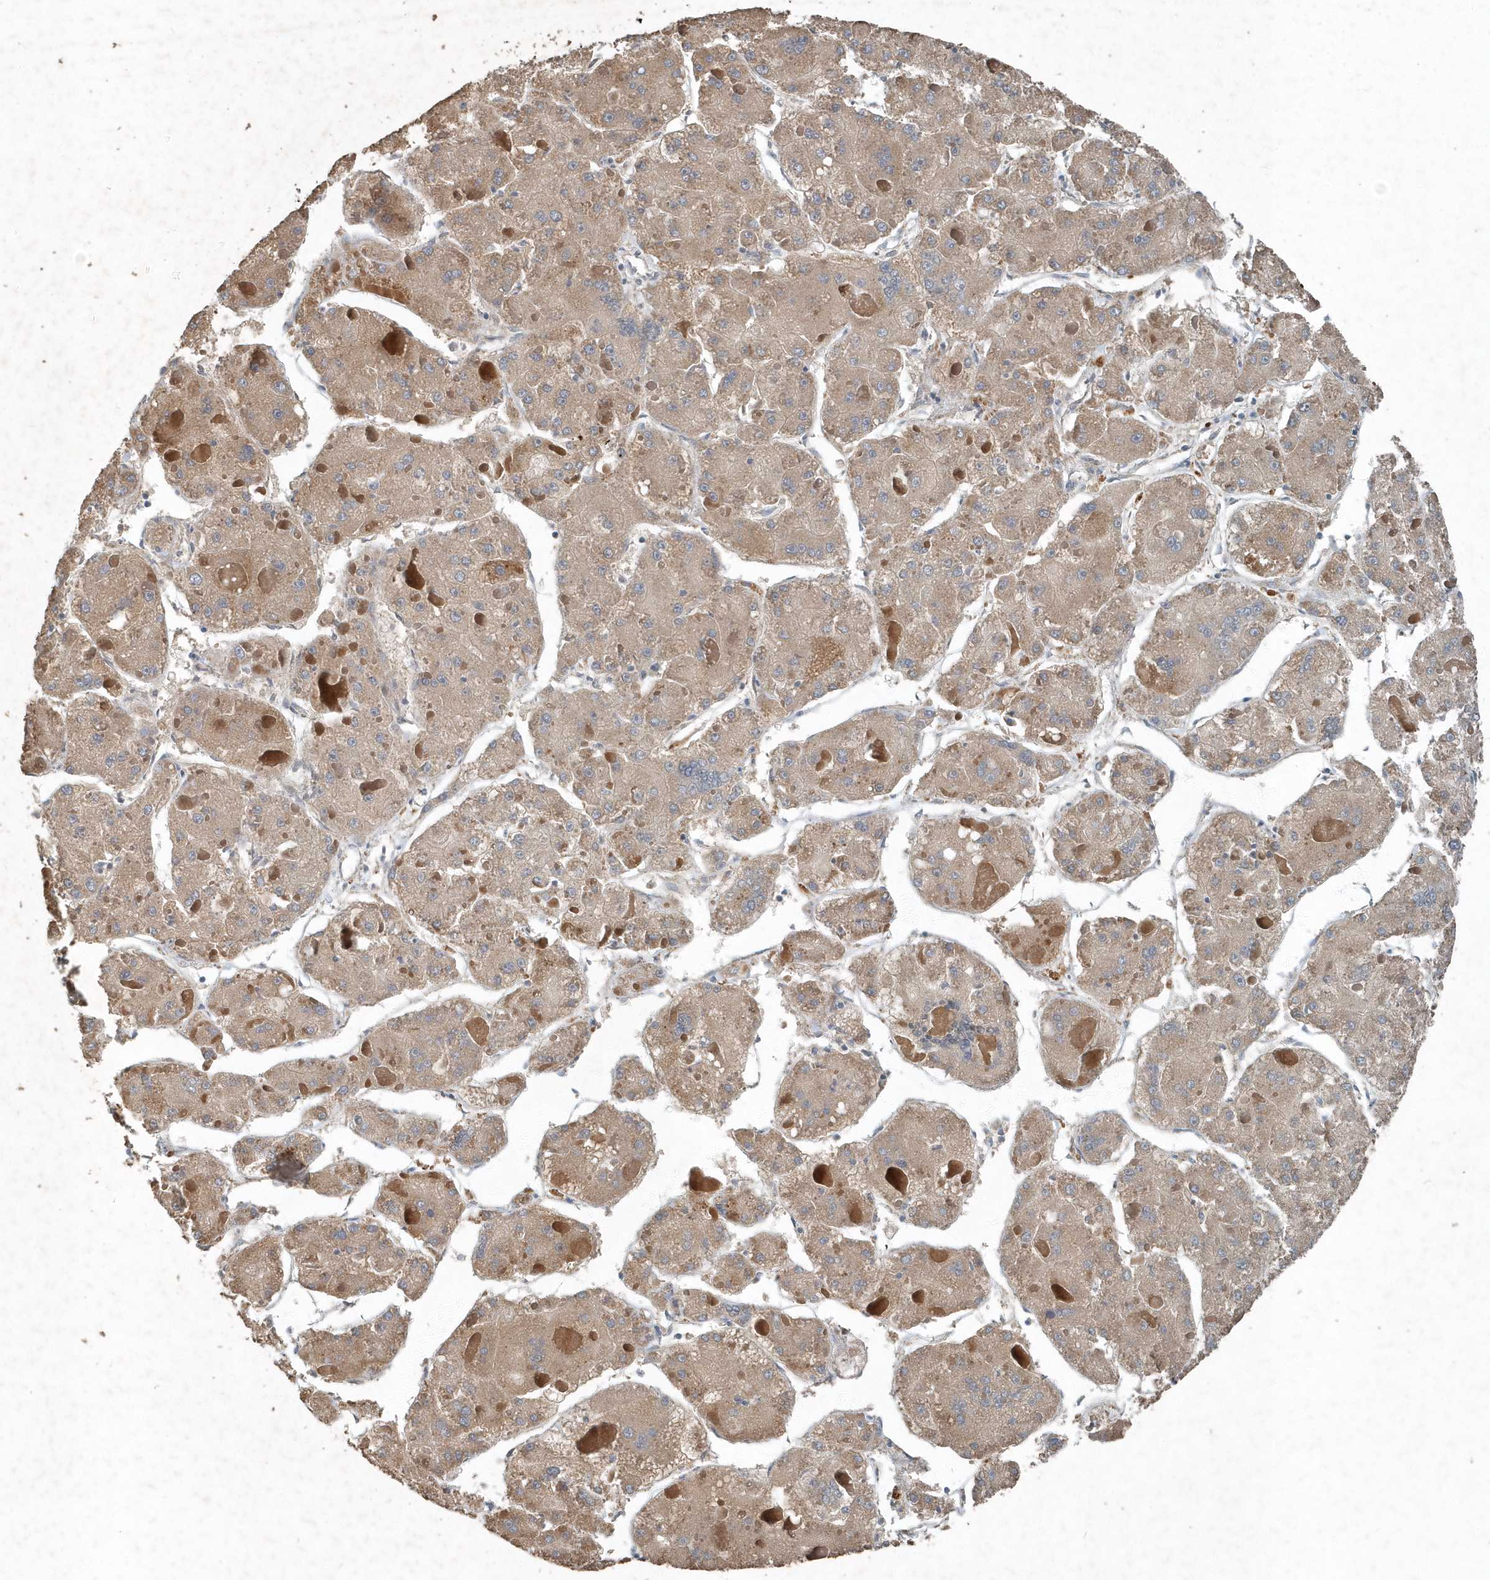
{"staining": {"intensity": "moderate", "quantity": ">75%", "location": "cytoplasmic/membranous"}, "tissue": "liver cancer", "cell_type": "Tumor cells", "image_type": "cancer", "snomed": [{"axis": "morphology", "description": "Carcinoma, Hepatocellular, NOS"}, {"axis": "topography", "description": "Liver"}], "caption": "Immunohistochemical staining of hepatocellular carcinoma (liver) exhibits medium levels of moderate cytoplasmic/membranous protein staining in approximately >75% of tumor cells.", "gene": "SCFD2", "patient": {"sex": "female", "age": 73}}